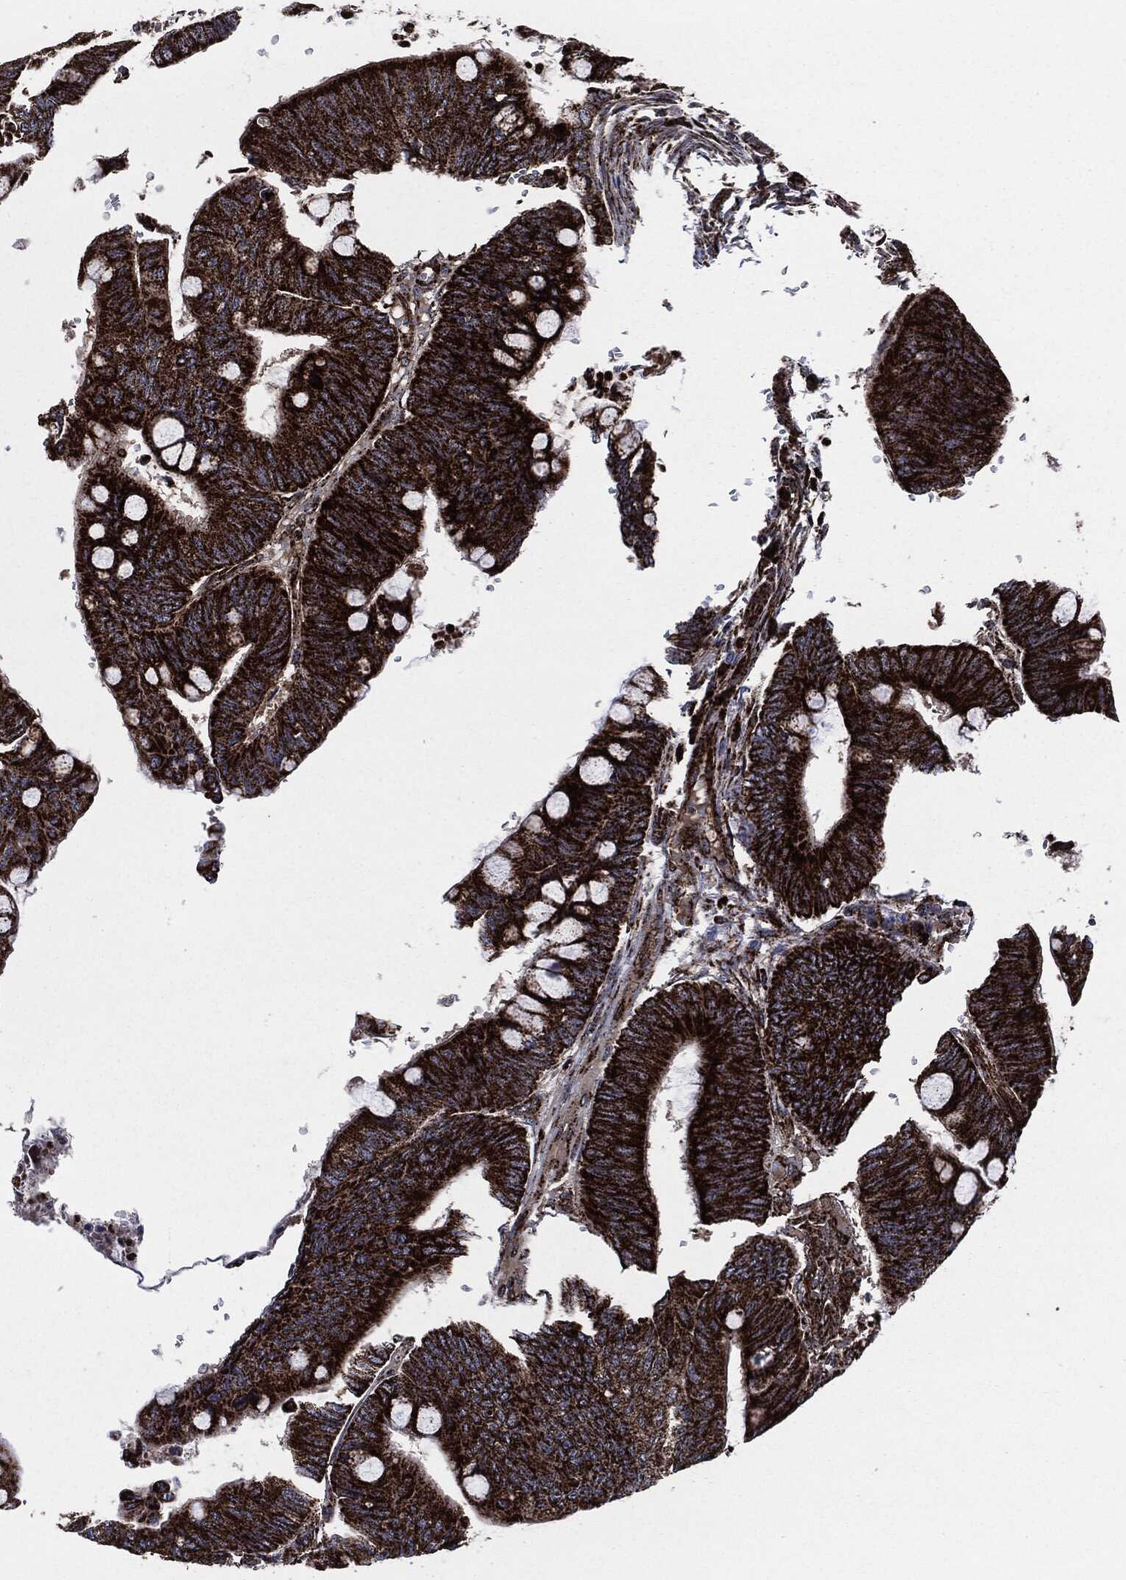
{"staining": {"intensity": "strong", "quantity": ">75%", "location": "cytoplasmic/membranous"}, "tissue": "colorectal cancer", "cell_type": "Tumor cells", "image_type": "cancer", "snomed": [{"axis": "morphology", "description": "Normal tissue, NOS"}, {"axis": "morphology", "description": "Adenocarcinoma, NOS"}, {"axis": "topography", "description": "Rectum"}, {"axis": "topography", "description": "Peripheral nerve tissue"}], "caption": "Immunohistochemical staining of colorectal cancer shows high levels of strong cytoplasmic/membranous expression in approximately >75% of tumor cells. (DAB = brown stain, brightfield microscopy at high magnification).", "gene": "FH", "patient": {"sex": "male", "age": 92}}